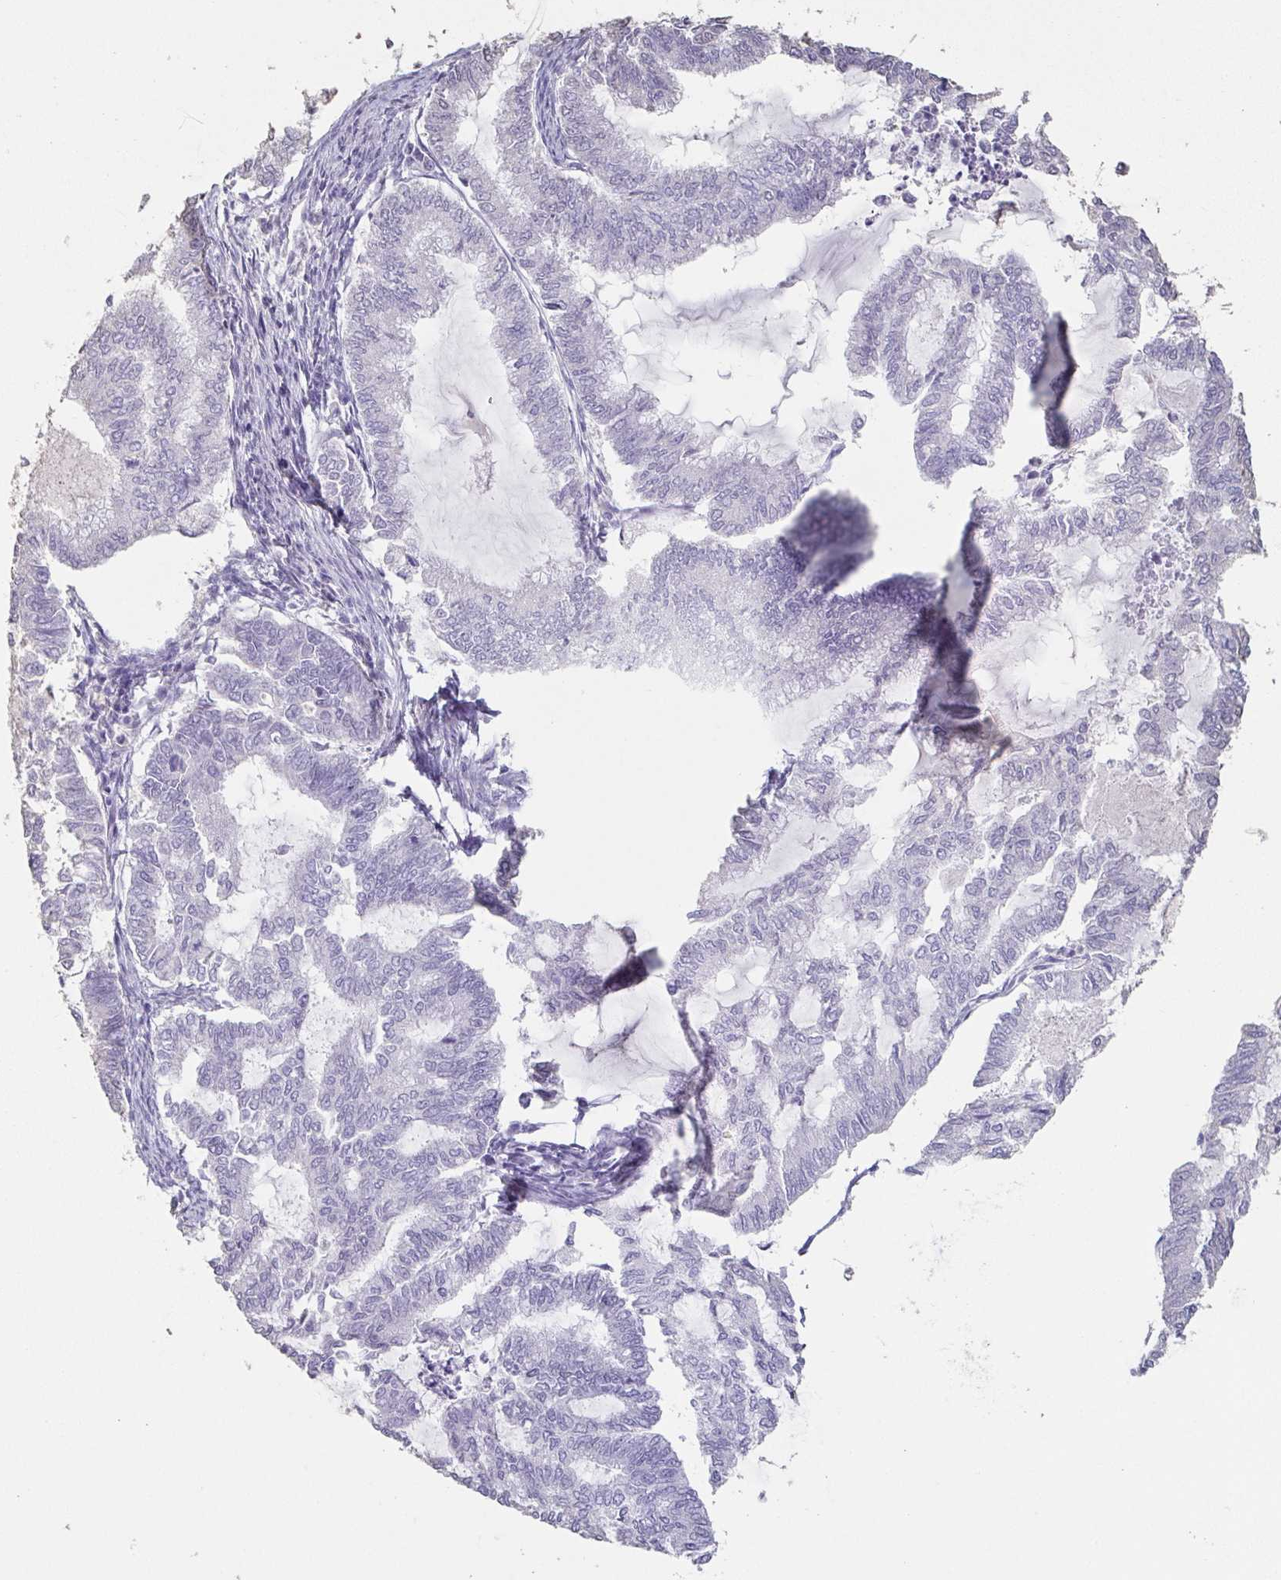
{"staining": {"intensity": "negative", "quantity": "none", "location": "none"}, "tissue": "endometrial cancer", "cell_type": "Tumor cells", "image_type": "cancer", "snomed": [{"axis": "morphology", "description": "Adenocarcinoma, NOS"}, {"axis": "topography", "description": "Endometrium"}], "caption": "Immunohistochemistry of adenocarcinoma (endometrial) exhibits no staining in tumor cells. (Immunohistochemistry, brightfield microscopy, high magnification).", "gene": "BPIFA2", "patient": {"sex": "female", "age": 79}}